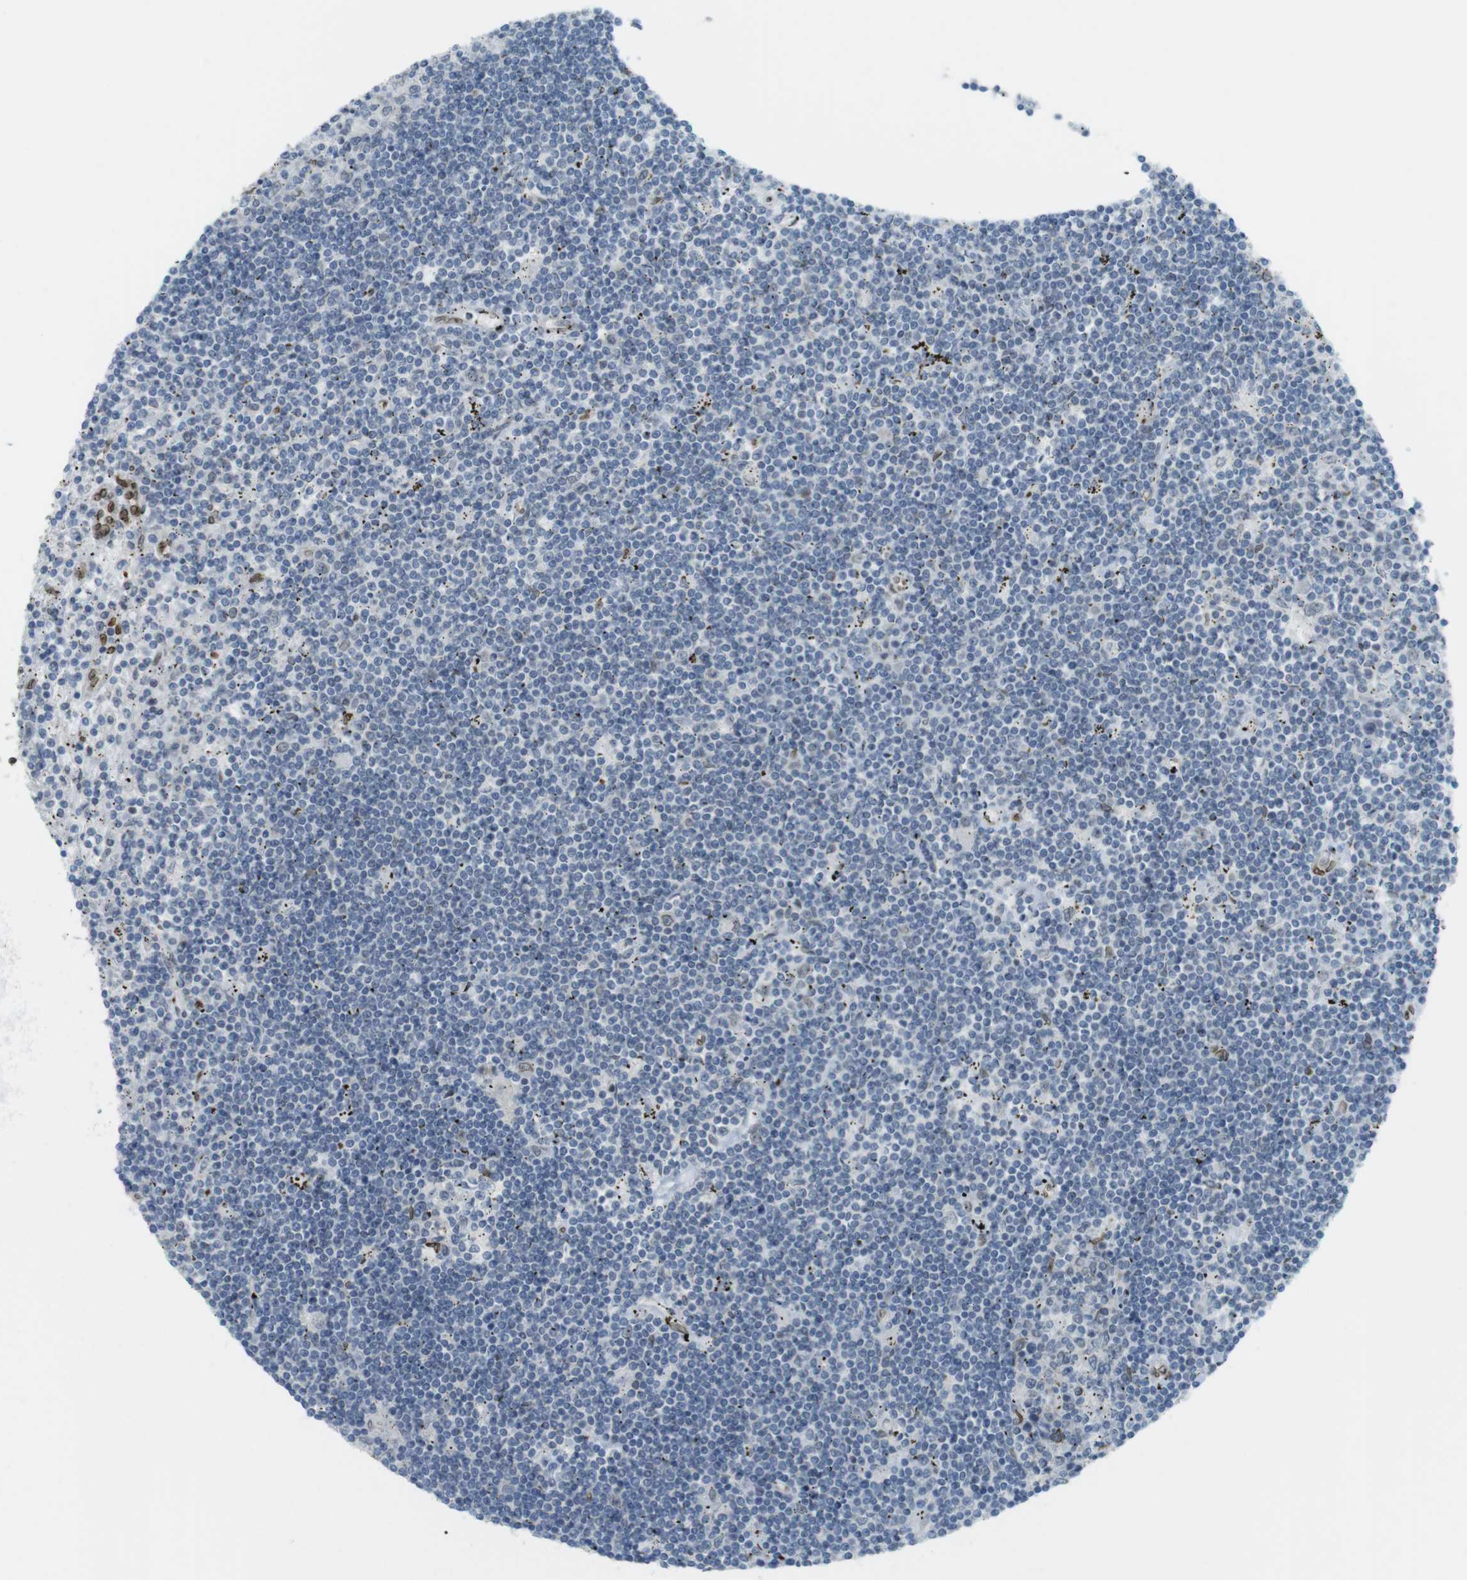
{"staining": {"intensity": "negative", "quantity": "none", "location": "none"}, "tissue": "lymphoma", "cell_type": "Tumor cells", "image_type": "cancer", "snomed": [{"axis": "morphology", "description": "Malignant lymphoma, non-Hodgkin's type, Low grade"}, {"axis": "topography", "description": "Spleen"}], "caption": "High power microscopy histopathology image of an immunohistochemistry (IHC) image of lymphoma, revealing no significant staining in tumor cells. (Brightfield microscopy of DAB IHC at high magnification).", "gene": "ARL6IP6", "patient": {"sex": "male", "age": 76}}